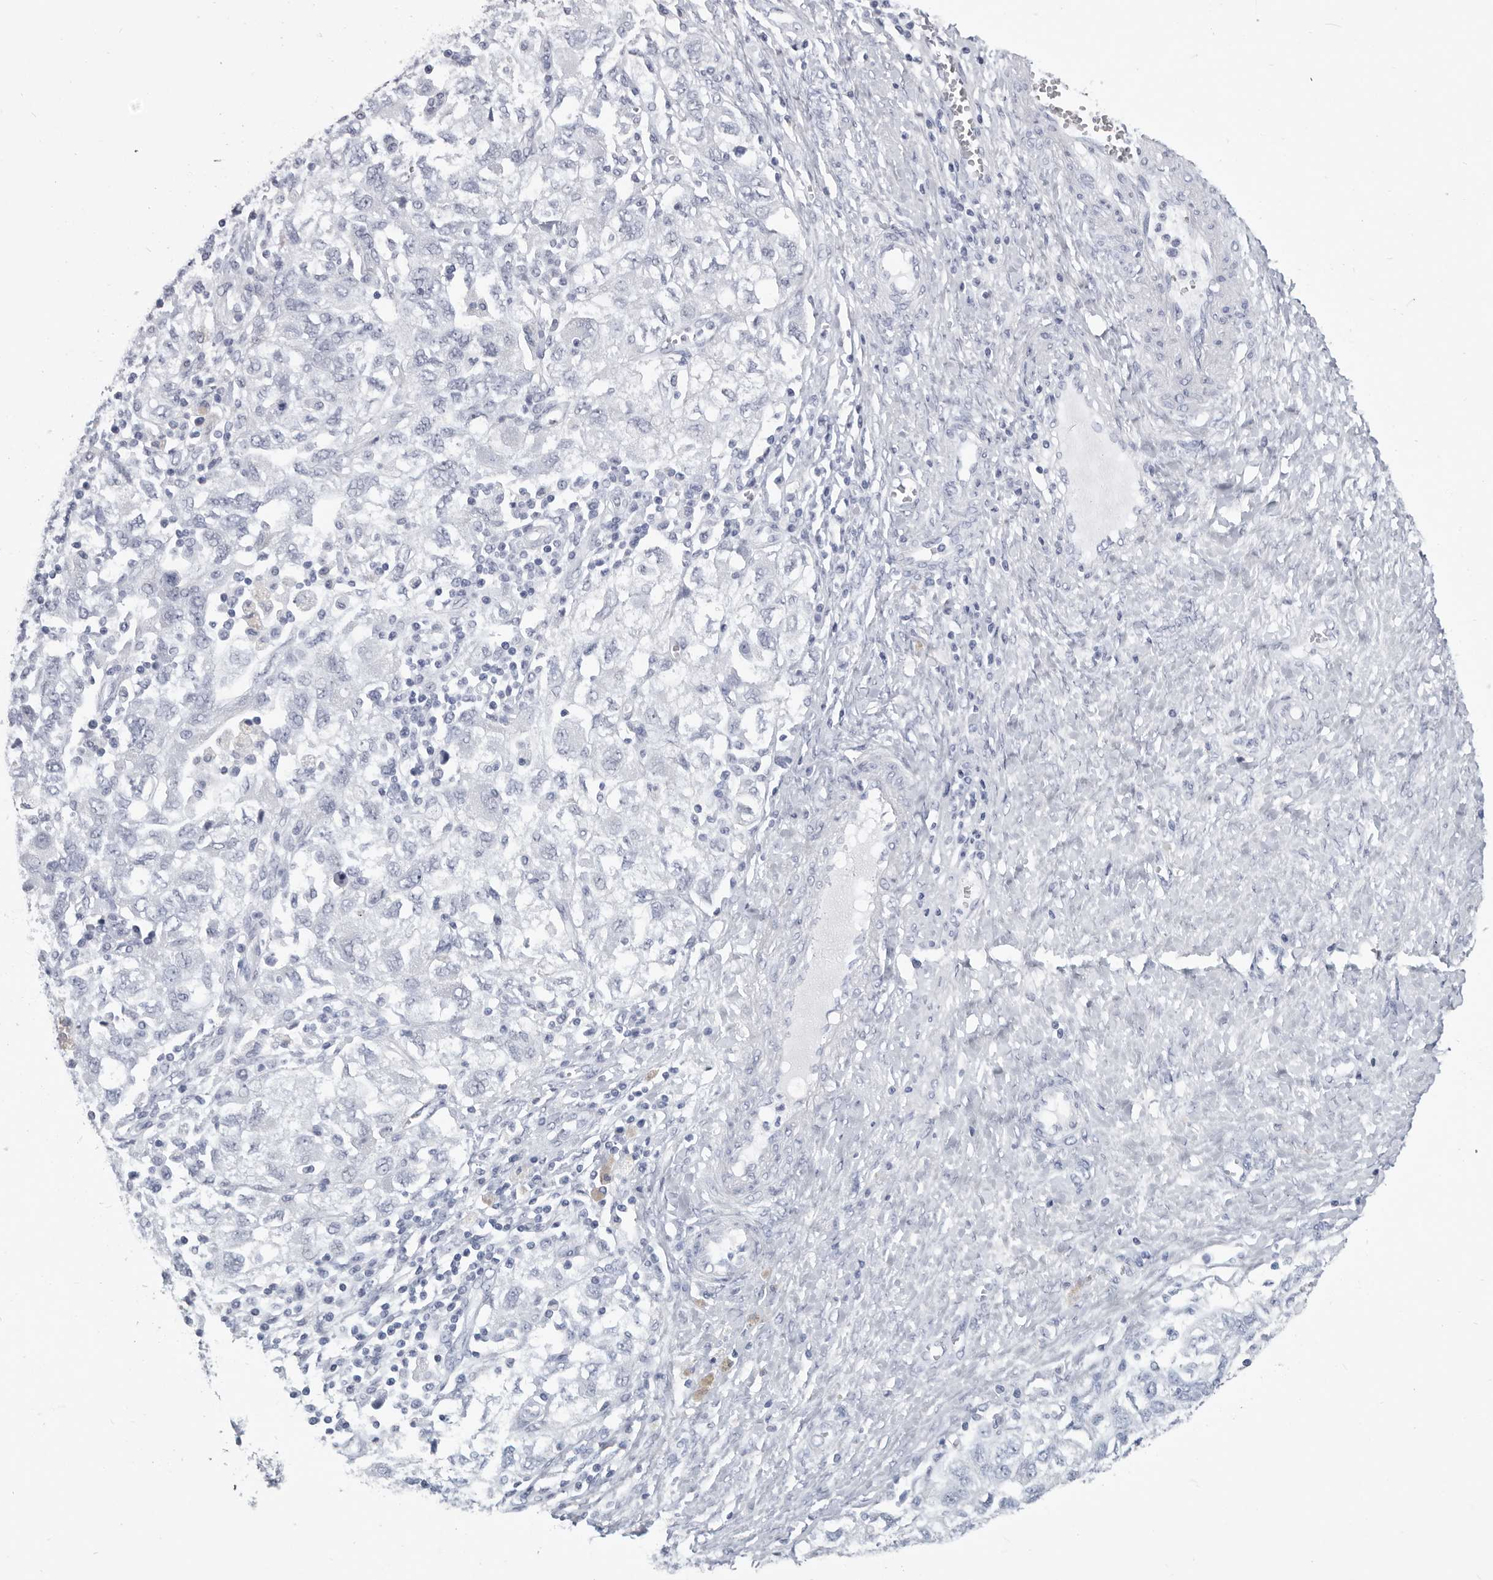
{"staining": {"intensity": "negative", "quantity": "none", "location": "none"}, "tissue": "ovarian cancer", "cell_type": "Tumor cells", "image_type": "cancer", "snomed": [{"axis": "morphology", "description": "Carcinoma, NOS"}, {"axis": "morphology", "description": "Cystadenocarcinoma, serous, NOS"}, {"axis": "topography", "description": "Ovary"}], "caption": "An image of human ovarian carcinoma is negative for staining in tumor cells.", "gene": "WRAP73", "patient": {"sex": "female", "age": 69}}